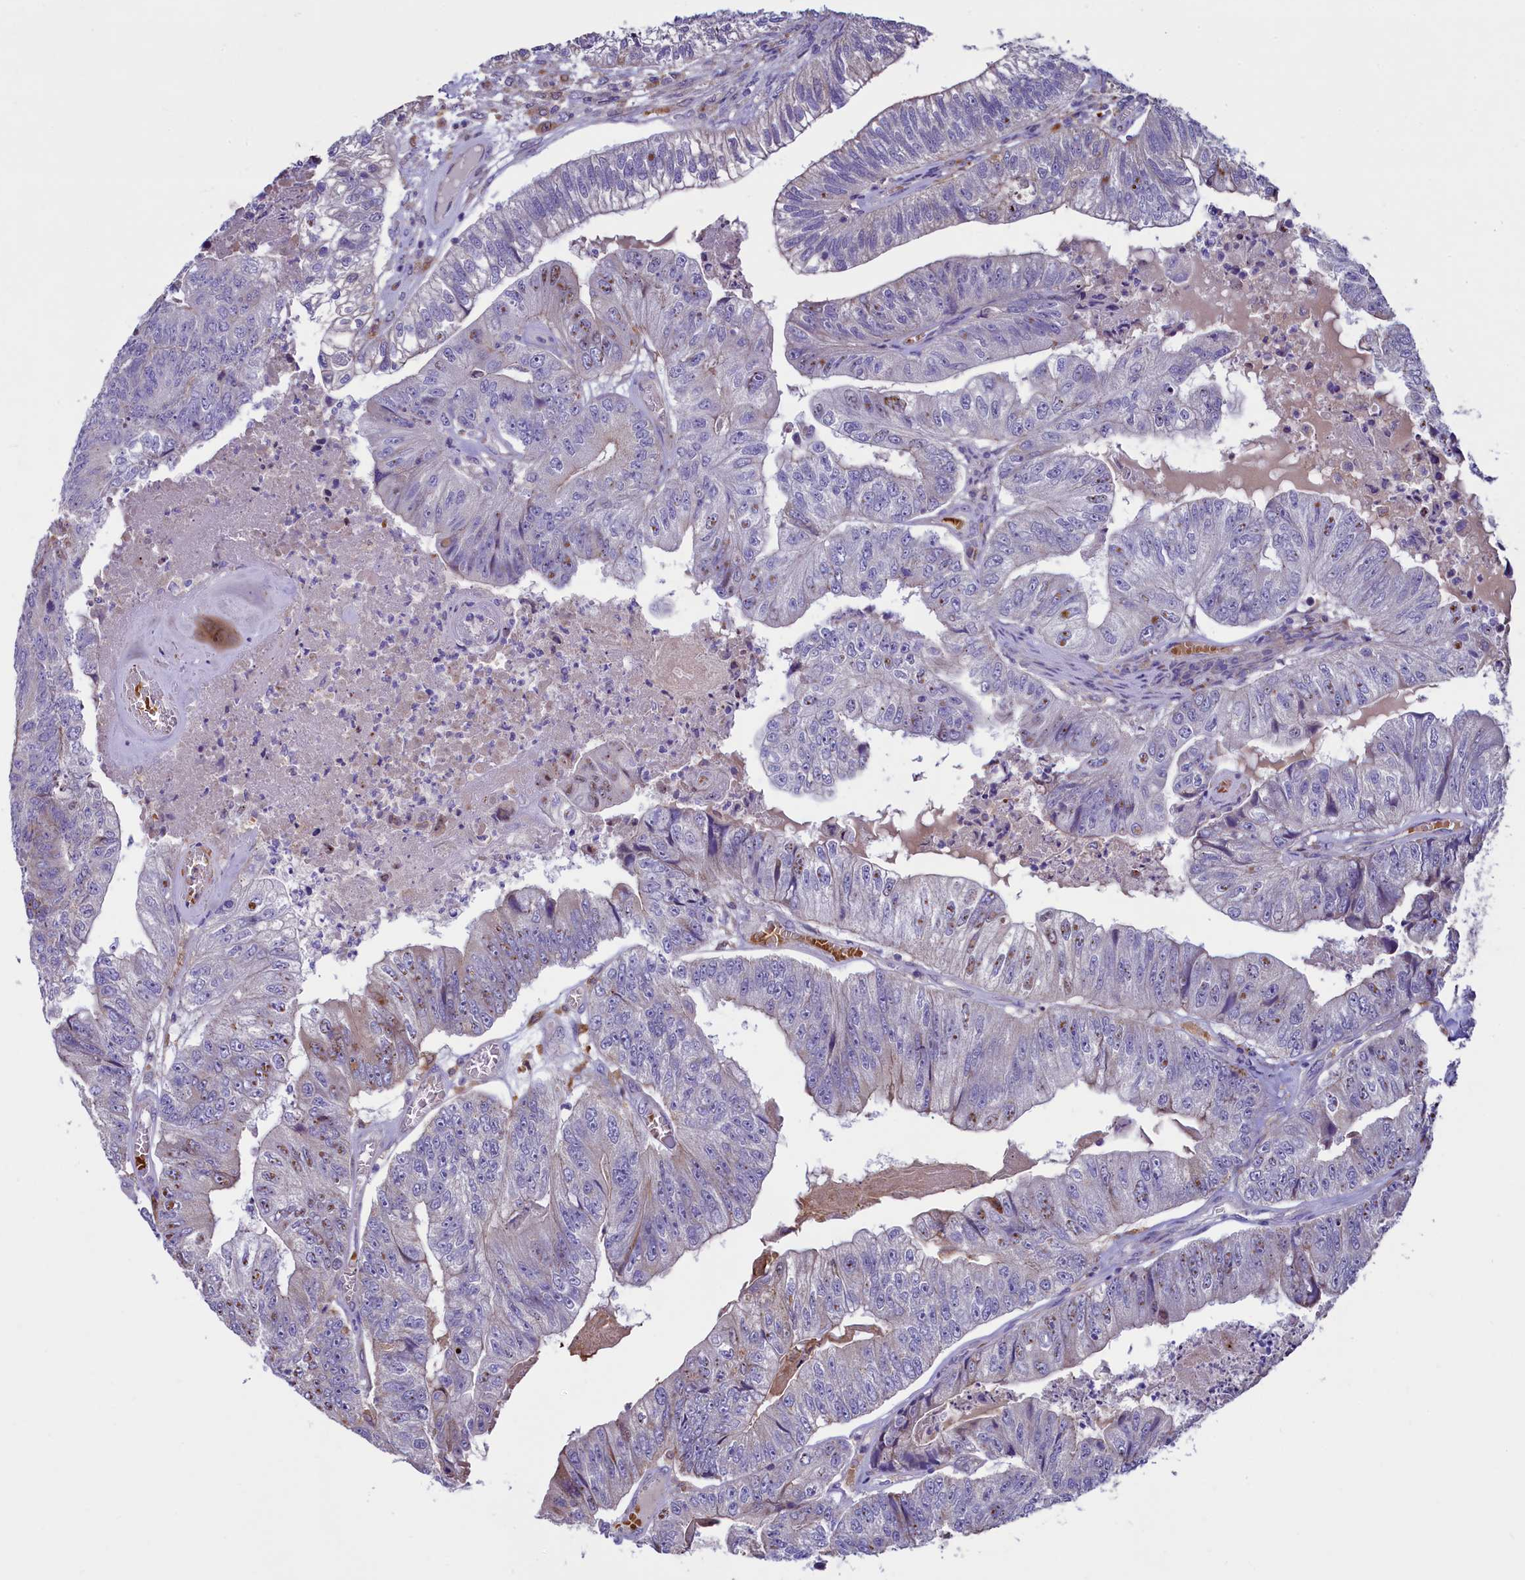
{"staining": {"intensity": "negative", "quantity": "none", "location": "none"}, "tissue": "colorectal cancer", "cell_type": "Tumor cells", "image_type": "cancer", "snomed": [{"axis": "morphology", "description": "Adenocarcinoma, NOS"}, {"axis": "topography", "description": "Colon"}], "caption": "Colorectal adenocarcinoma was stained to show a protein in brown. There is no significant staining in tumor cells. The staining is performed using DAB (3,3'-diaminobenzidine) brown chromogen with nuclei counter-stained in using hematoxylin.", "gene": "HPS6", "patient": {"sex": "female", "age": 67}}